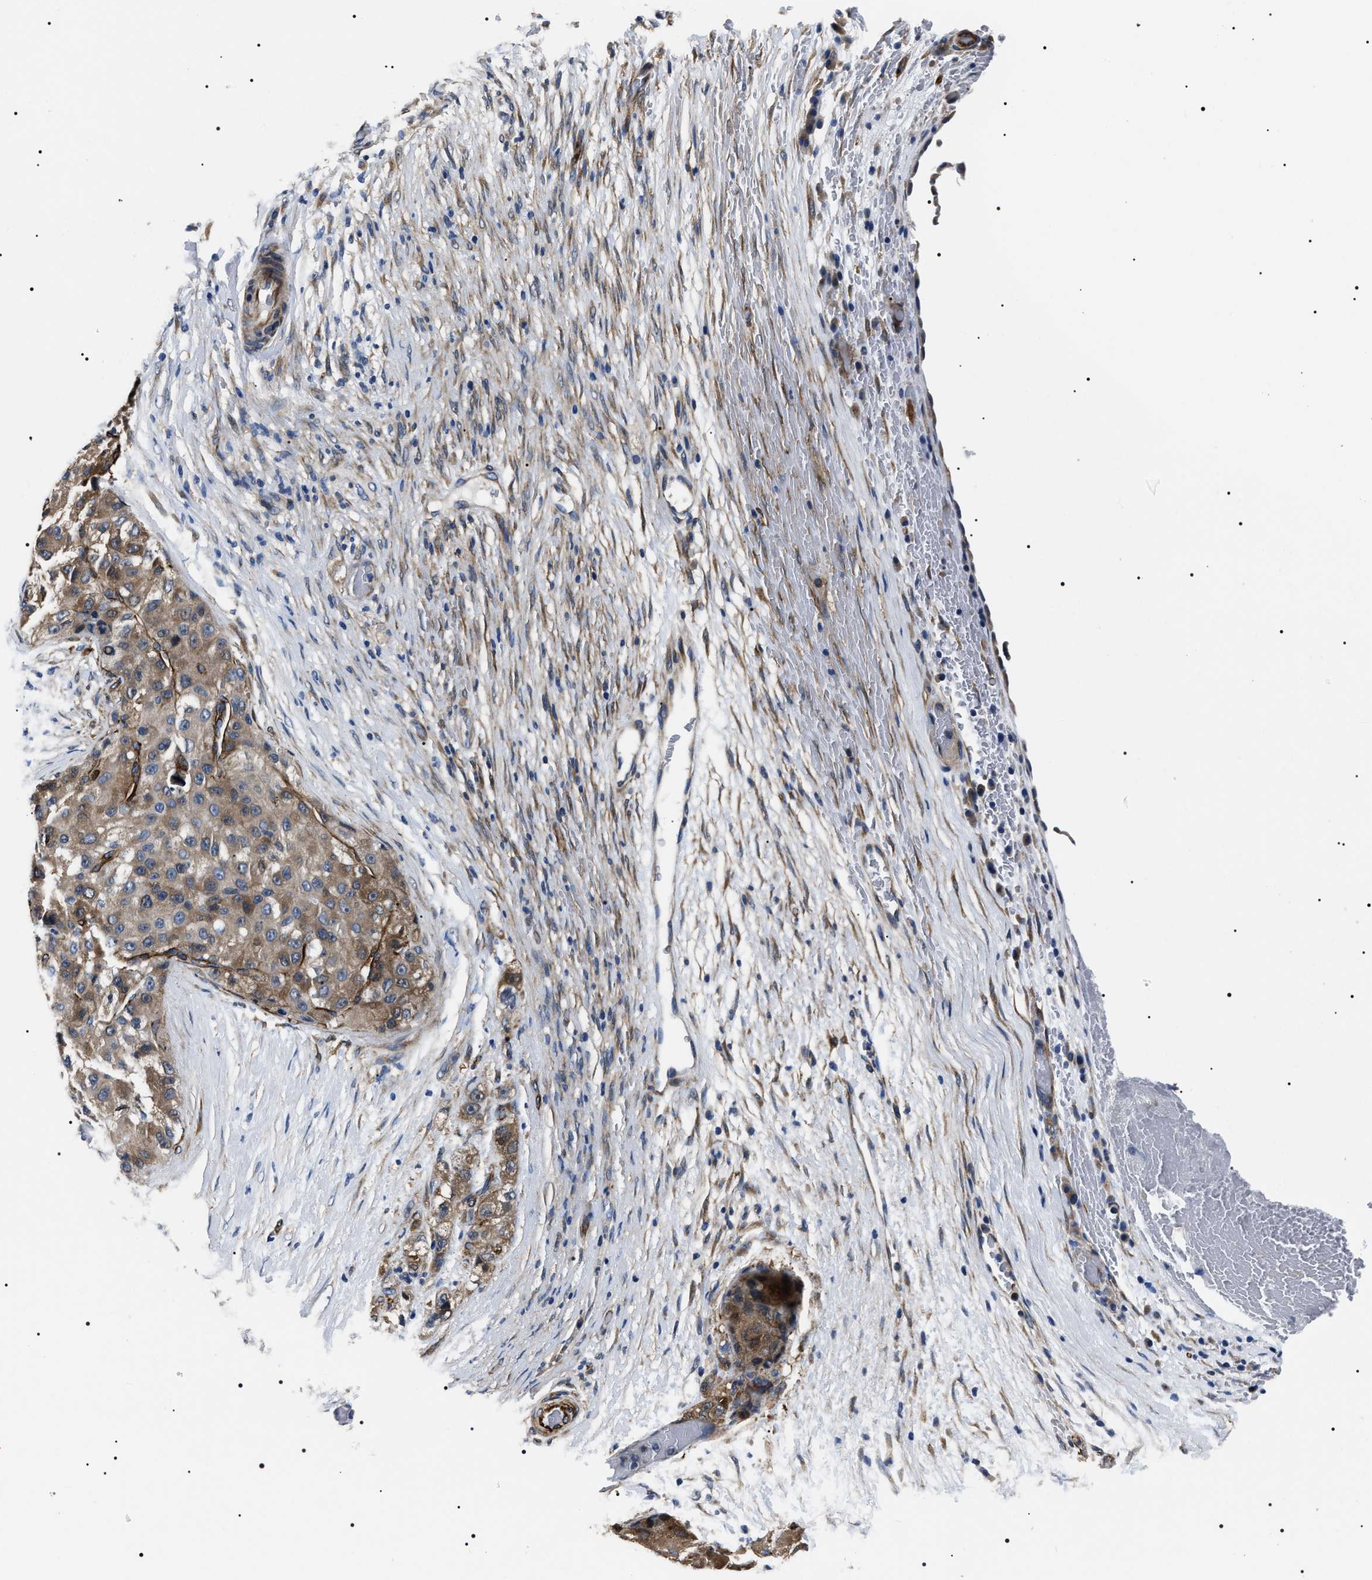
{"staining": {"intensity": "moderate", "quantity": ">75%", "location": "cytoplasmic/membranous"}, "tissue": "liver cancer", "cell_type": "Tumor cells", "image_type": "cancer", "snomed": [{"axis": "morphology", "description": "Carcinoma, Hepatocellular, NOS"}, {"axis": "topography", "description": "Liver"}], "caption": "An image of human liver cancer (hepatocellular carcinoma) stained for a protein demonstrates moderate cytoplasmic/membranous brown staining in tumor cells.", "gene": "BAG2", "patient": {"sex": "male", "age": 80}}